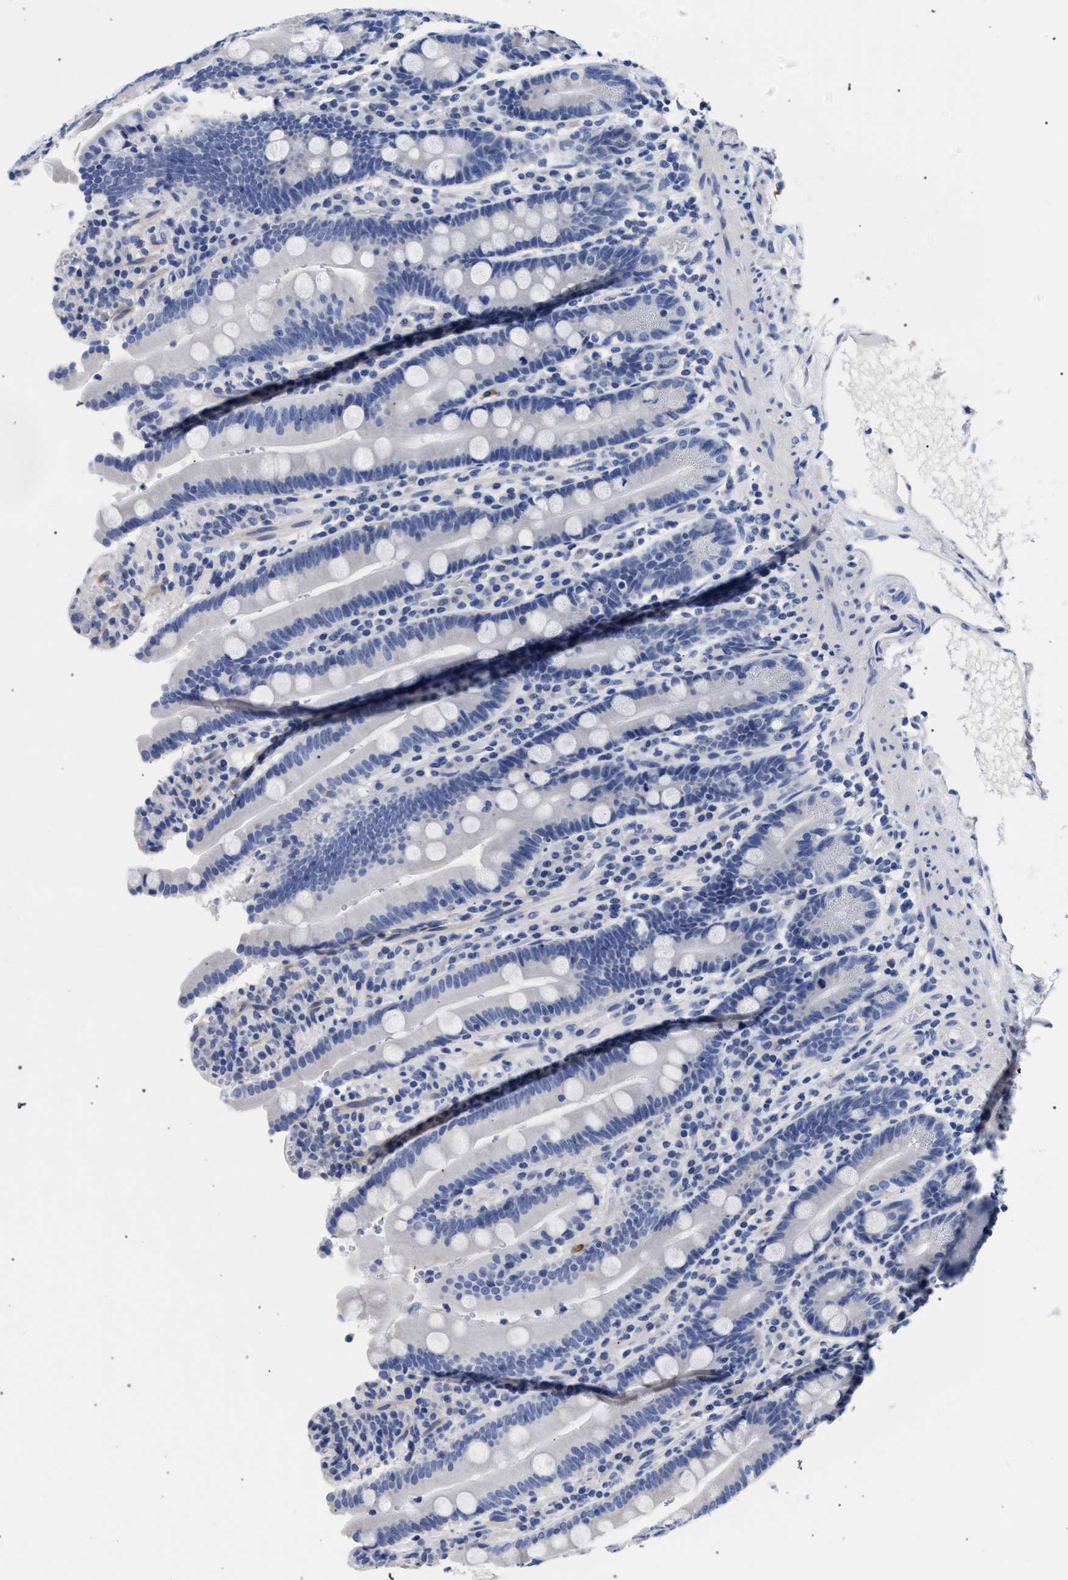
{"staining": {"intensity": "negative", "quantity": "none", "location": "none"}, "tissue": "duodenum", "cell_type": "Glandular cells", "image_type": "normal", "snomed": [{"axis": "morphology", "description": "Normal tissue, NOS"}, {"axis": "topography", "description": "Small intestine, NOS"}], "caption": "This is a photomicrograph of immunohistochemistry staining of unremarkable duodenum, which shows no positivity in glandular cells.", "gene": "AKAP4", "patient": {"sex": "female", "age": 71}}